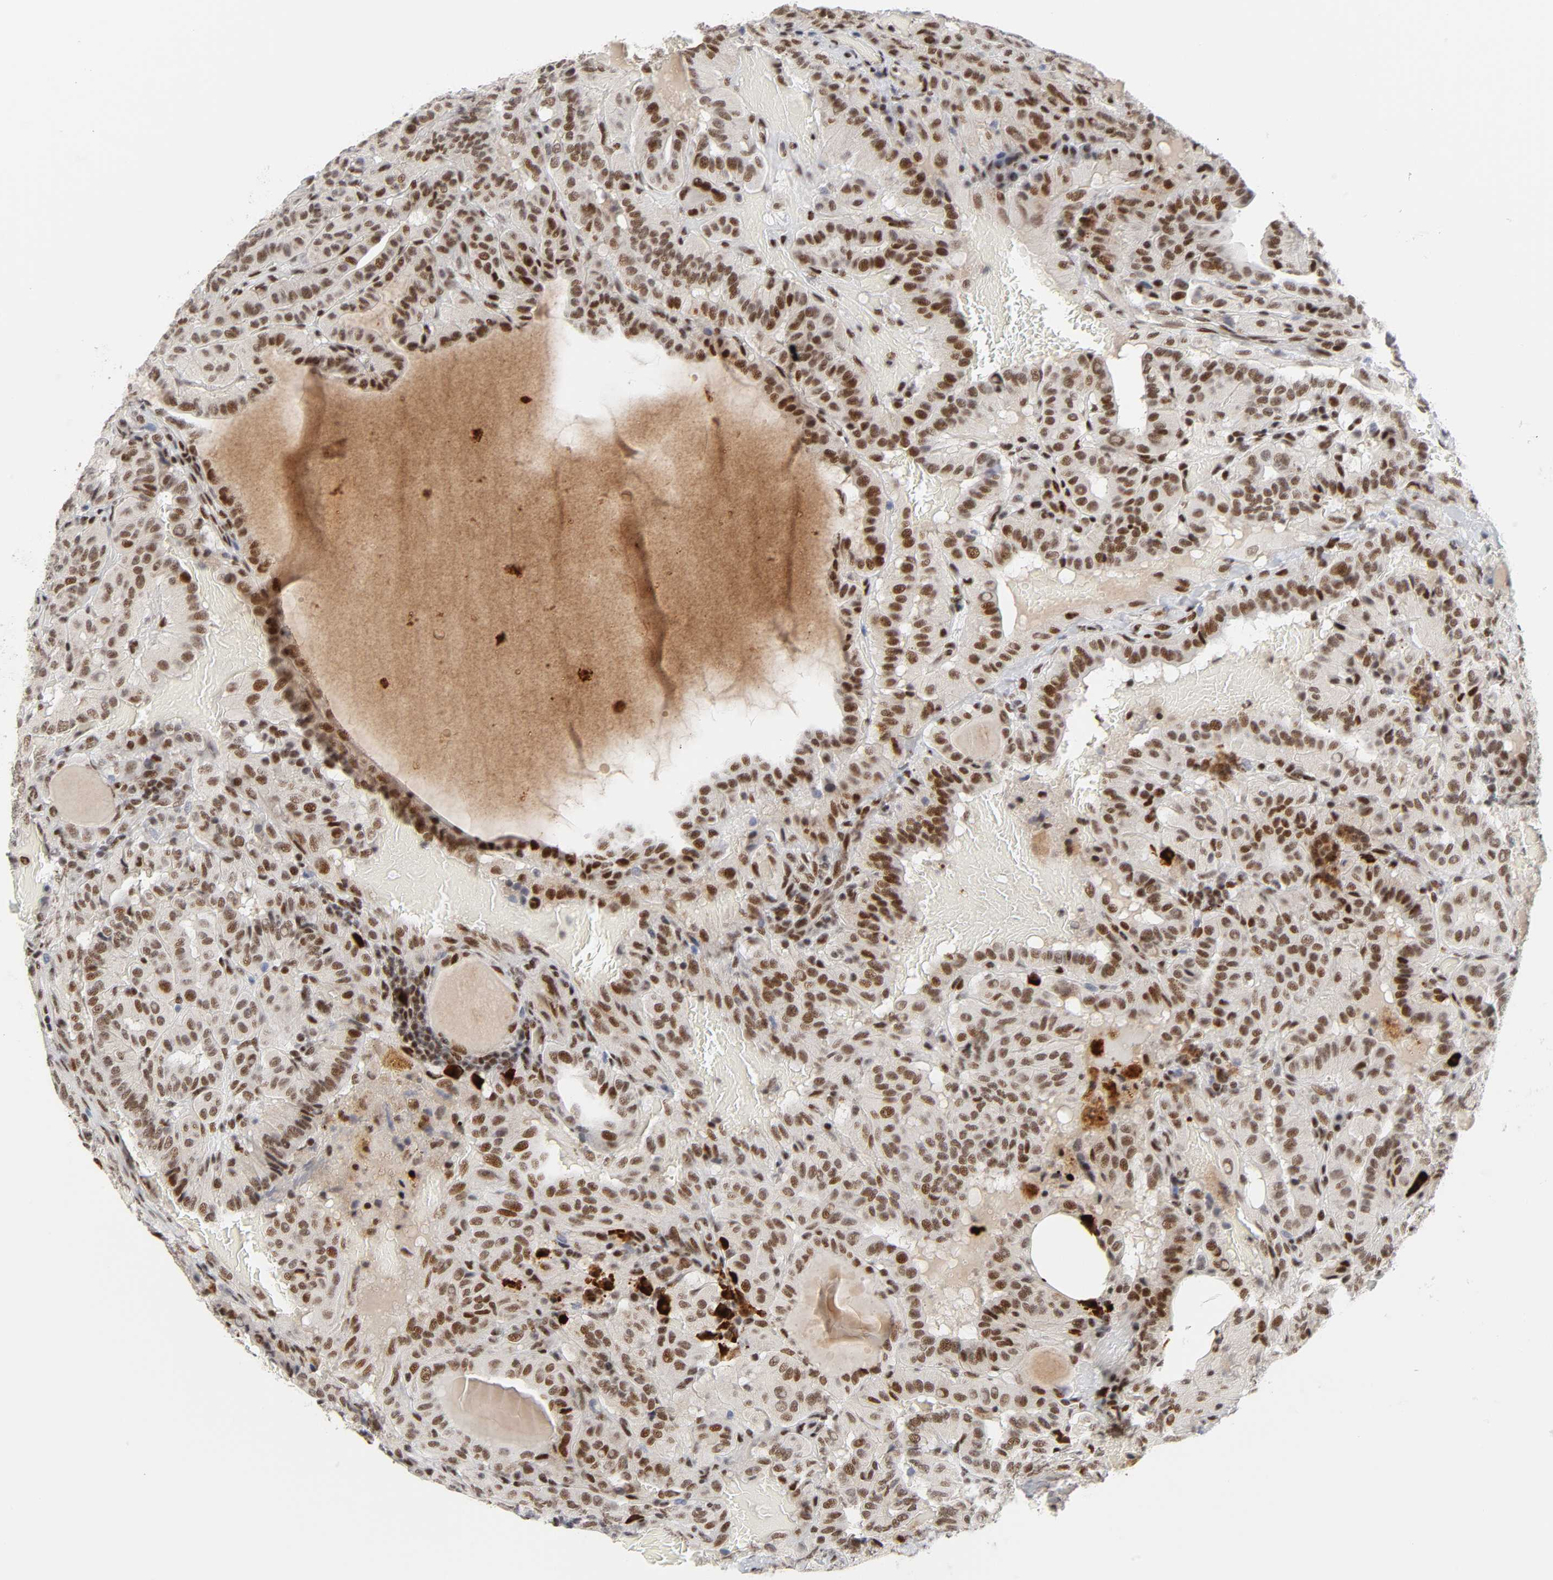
{"staining": {"intensity": "strong", "quantity": ">75%", "location": "nuclear"}, "tissue": "thyroid cancer", "cell_type": "Tumor cells", "image_type": "cancer", "snomed": [{"axis": "morphology", "description": "Papillary adenocarcinoma, NOS"}, {"axis": "topography", "description": "Thyroid gland"}], "caption": "A brown stain labels strong nuclear staining of a protein in human papillary adenocarcinoma (thyroid) tumor cells.", "gene": "CREBBP", "patient": {"sex": "male", "age": 77}}